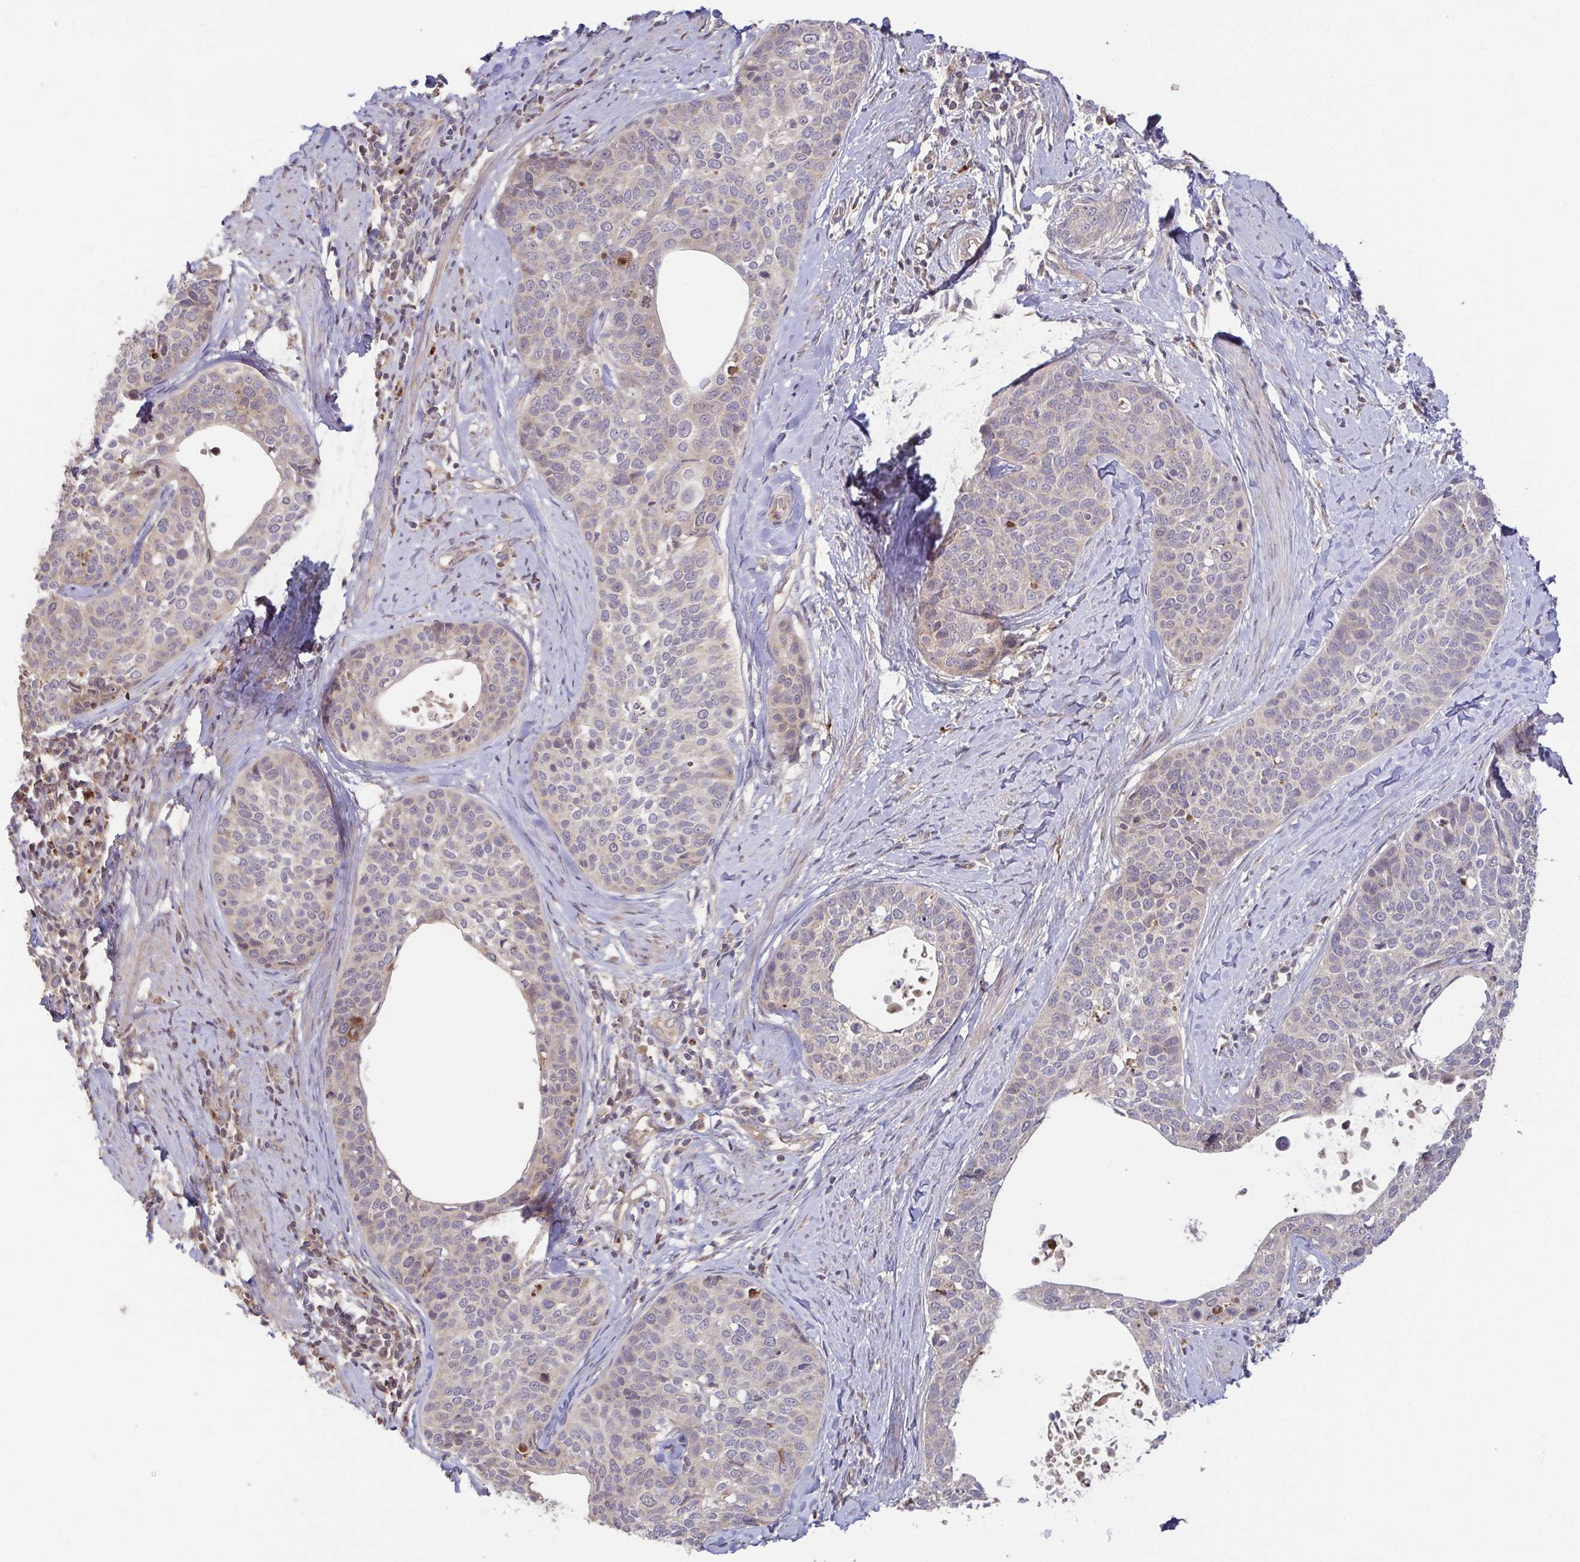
{"staining": {"intensity": "weak", "quantity": "25%-75%", "location": "cytoplasmic/membranous"}, "tissue": "cervical cancer", "cell_type": "Tumor cells", "image_type": "cancer", "snomed": [{"axis": "morphology", "description": "Squamous cell carcinoma, NOS"}, {"axis": "topography", "description": "Cervix"}], "caption": "Protein analysis of cervical squamous cell carcinoma tissue shows weak cytoplasmic/membranous expression in about 25%-75% of tumor cells.", "gene": "OSBPL7", "patient": {"sex": "female", "age": 69}}